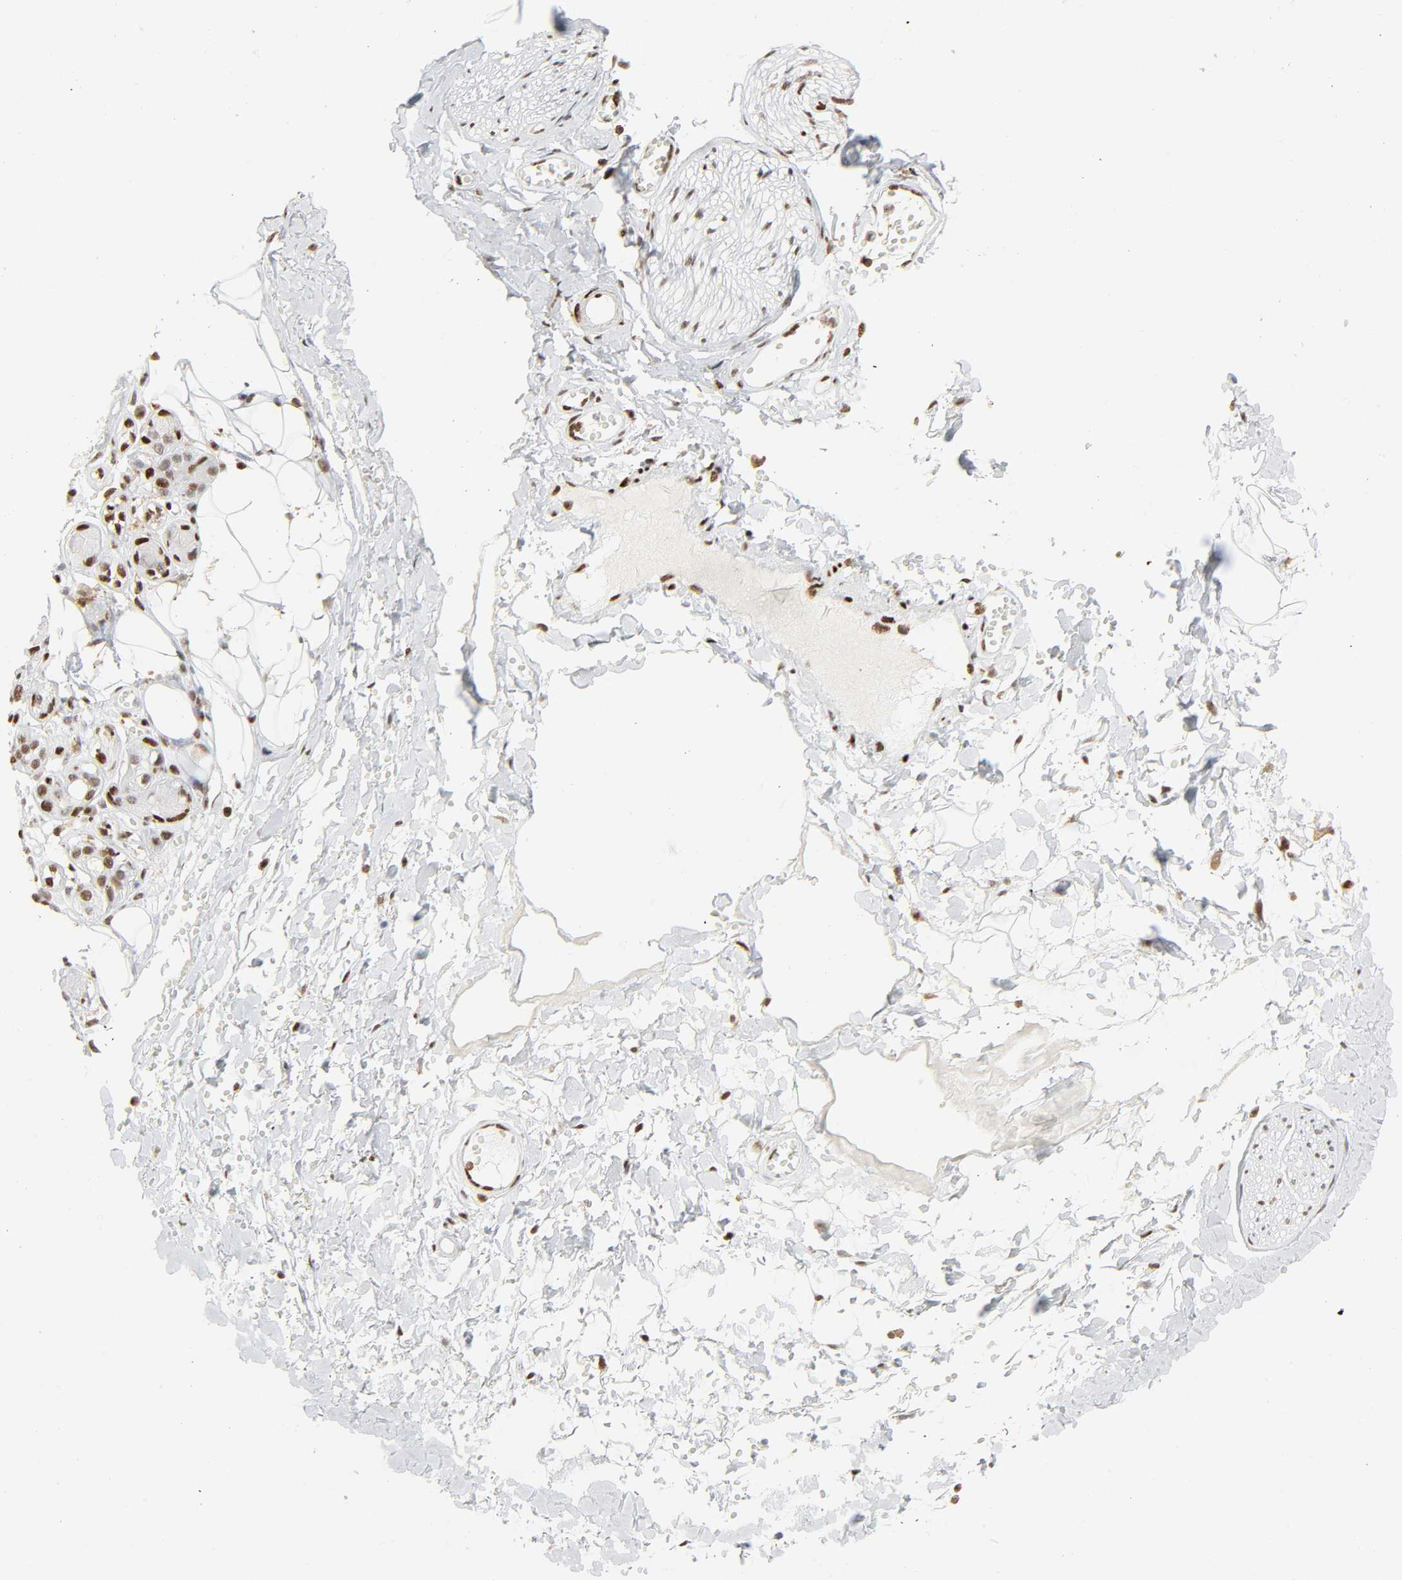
{"staining": {"intensity": "moderate", "quantity": ">75%", "location": "nuclear"}, "tissue": "adipose tissue", "cell_type": "Adipocytes", "image_type": "normal", "snomed": [{"axis": "morphology", "description": "Normal tissue, NOS"}, {"axis": "morphology", "description": "Inflammation, NOS"}, {"axis": "topography", "description": "Salivary gland"}, {"axis": "topography", "description": "Peripheral nerve tissue"}], "caption": "IHC photomicrograph of unremarkable adipose tissue: adipose tissue stained using immunohistochemistry (IHC) shows medium levels of moderate protein expression localized specifically in the nuclear of adipocytes, appearing as a nuclear brown color.", "gene": "WAS", "patient": {"sex": "female", "age": 75}}